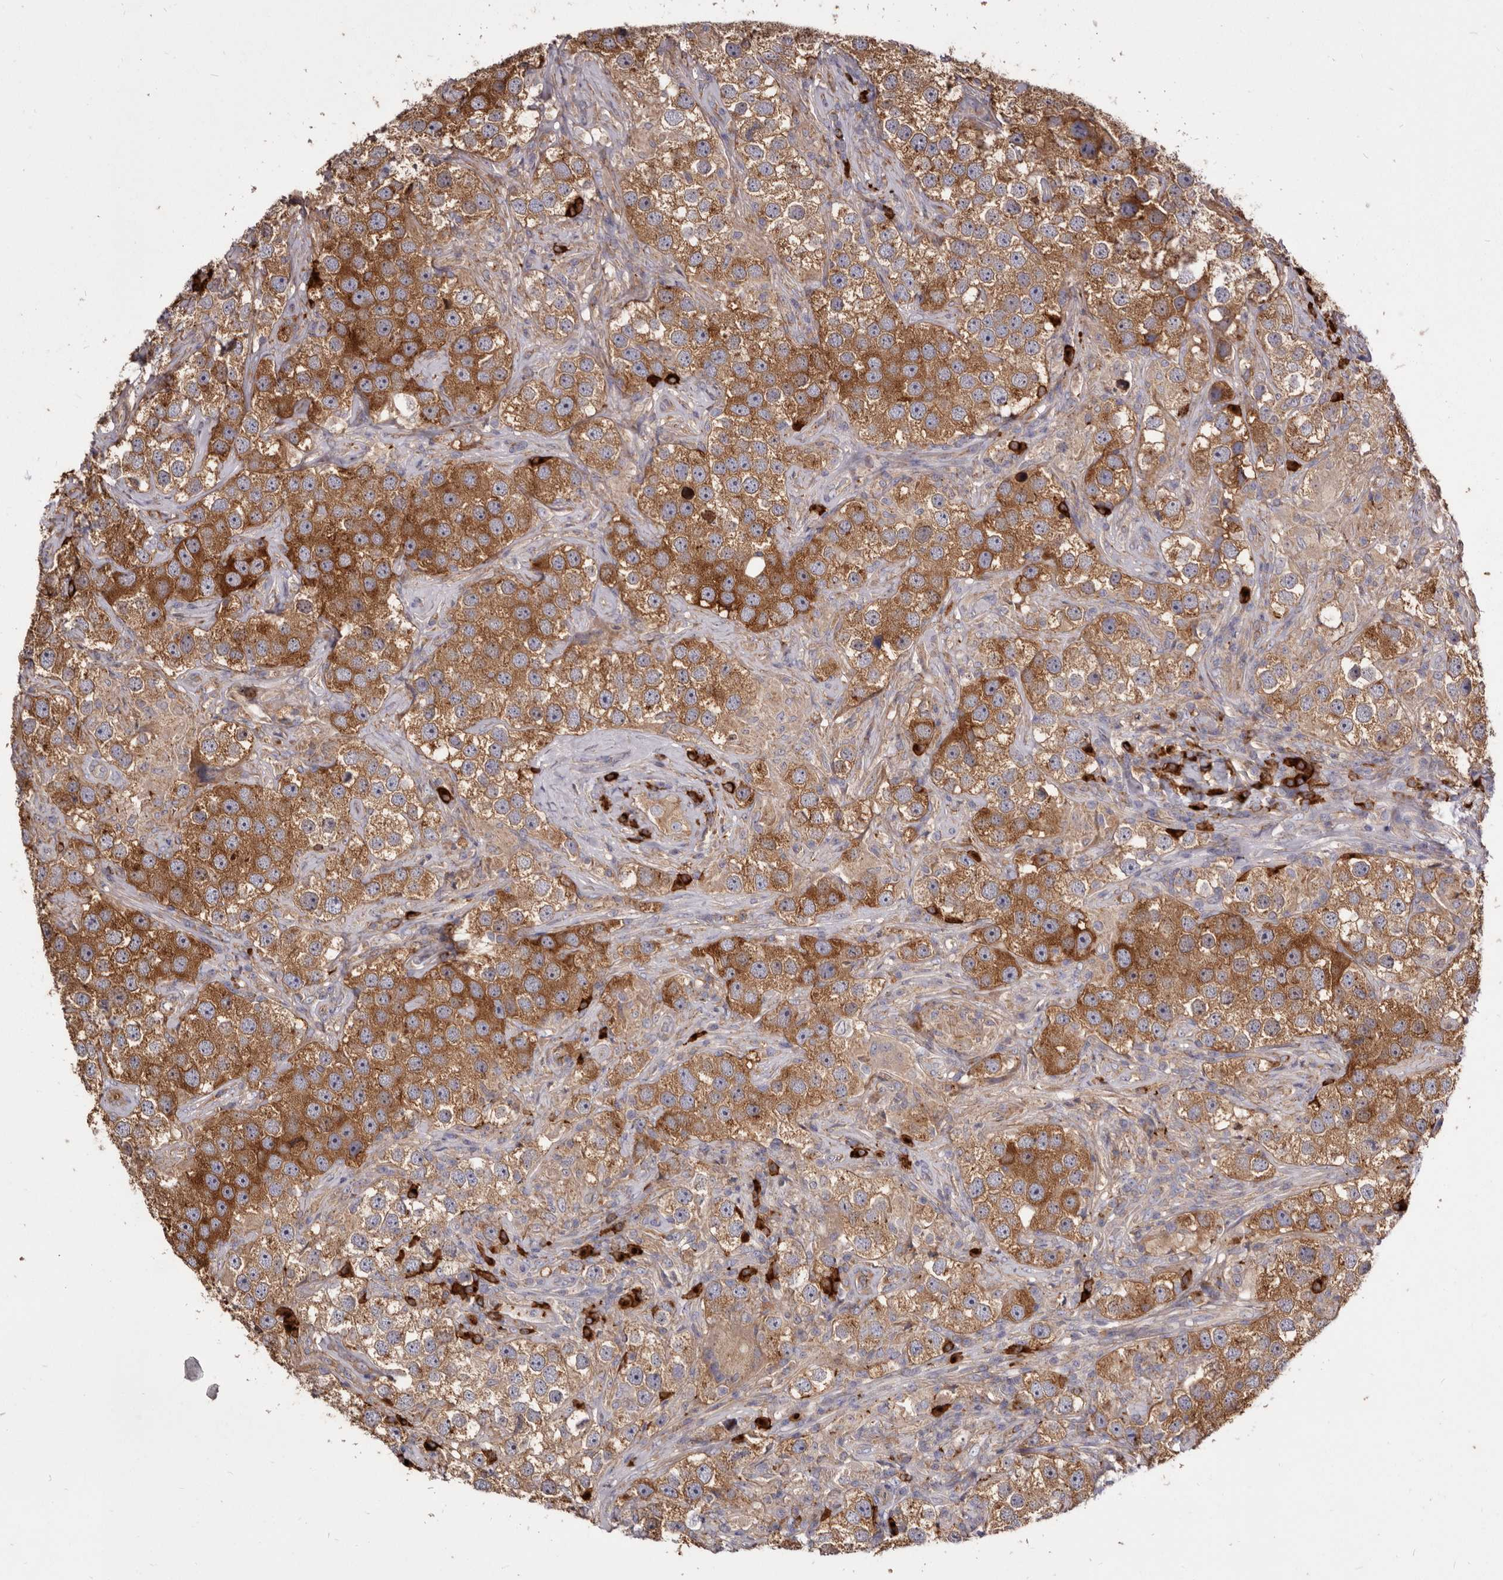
{"staining": {"intensity": "moderate", "quantity": ">75%", "location": "cytoplasmic/membranous"}, "tissue": "testis cancer", "cell_type": "Tumor cells", "image_type": "cancer", "snomed": [{"axis": "morphology", "description": "Seminoma, NOS"}, {"axis": "topography", "description": "Testis"}], "caption": "Protein analysis of testis seminoma tissue exhibits moderate cytoplasmic/membranous positivity in about >75% of tumor cells.", "gene": "TPD52", "patient": {"sex": "male", "age": 49}}